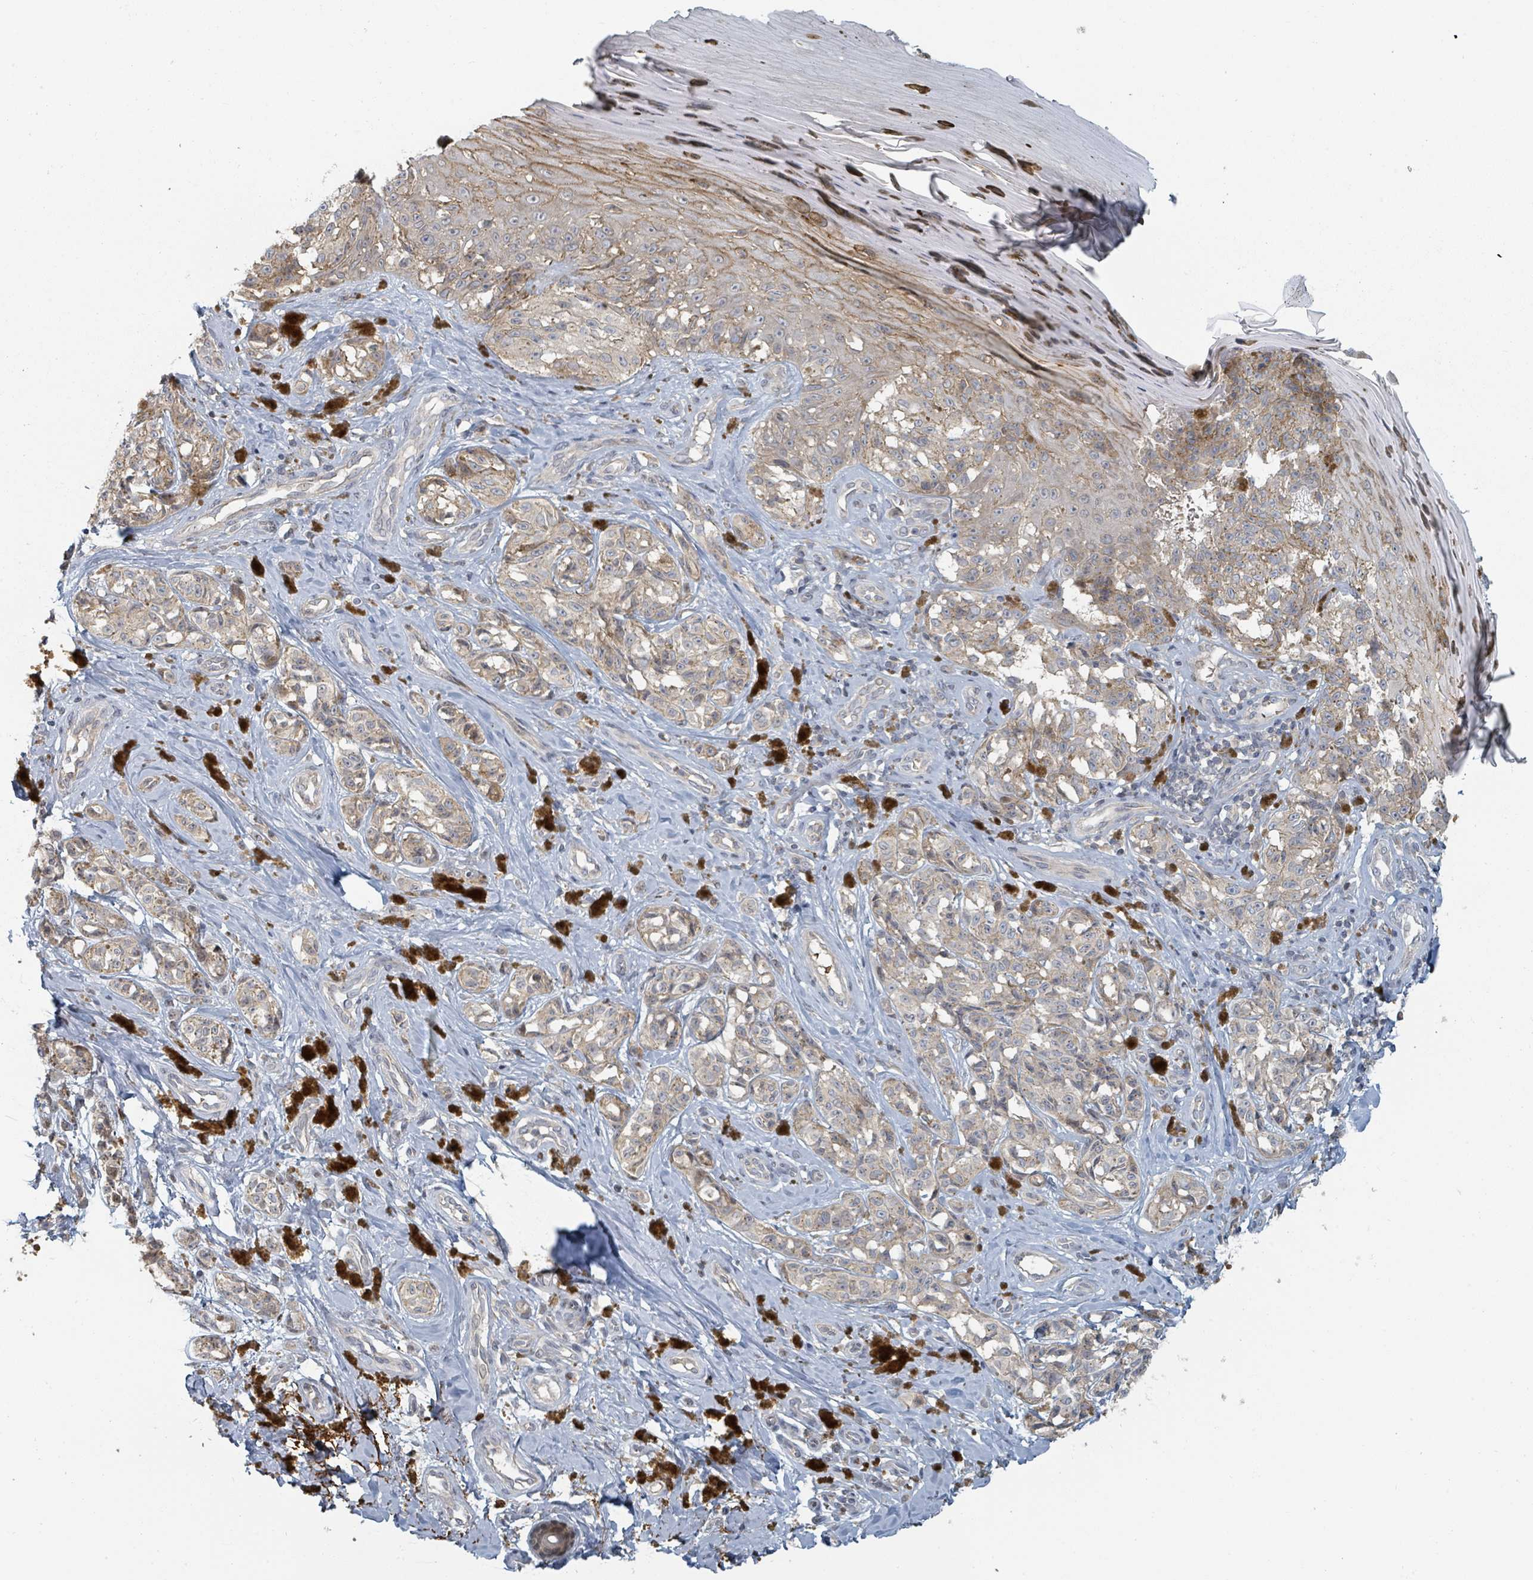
{"staining": {"intensity": "negative", "quantity": "none", "location": "none"}, "tissue": "melanoma", "cell_type": "Tumor cells", "image_type": "cancer", "snomed": [{"axis": "morphology", "description": "Malignant melanoma, NOS"}, {"axis": "topography", "description": "Skin"}], "caption": "This is an immunohistochemistry image of malignant melanoma. There is no positivity in tumor cells.", "gene": "TRPC4AP", "patient": {"sex": "female", "age": 65}}